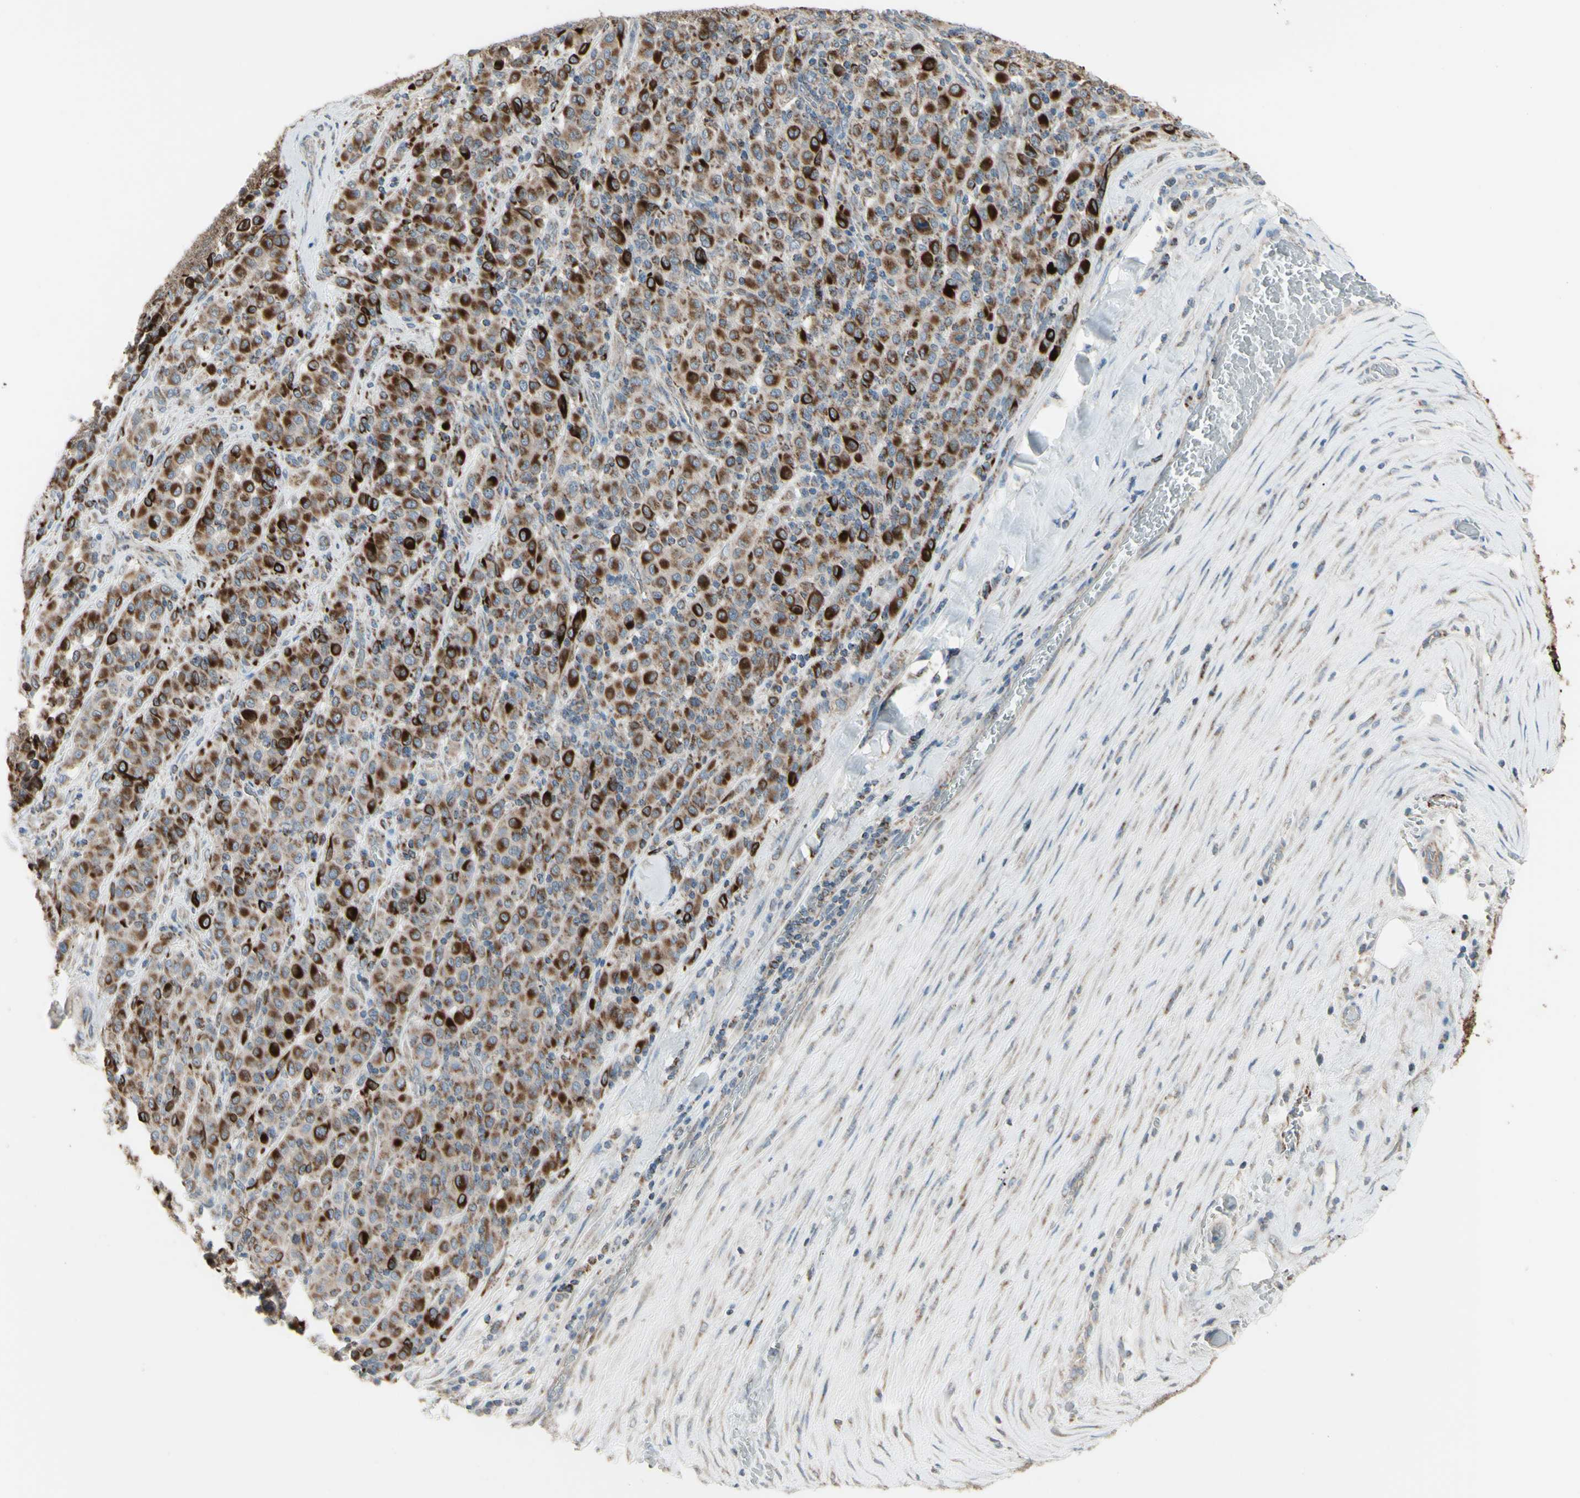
{"staining": {"intensity": "moderate", "quantity": "25%-75%", "location": "cytoplasmic/membranous"}, "tissue": "melanoma", "cell_type": "Tumor cells", "image_type": "cancer", "snomed": [{"axis": "morphology", "description": "Malignant melanoma, Metastatic site"}, {"axis": "topography", "description": "Pancreas"}], "caption": "This is a histology image of IHC staining of melanoma, which shows moderate positivity in the cytoplasmic/membranous of tumor cells.", "gene": "FAM171B", "patient": {"sex": "female", "age": 30}}